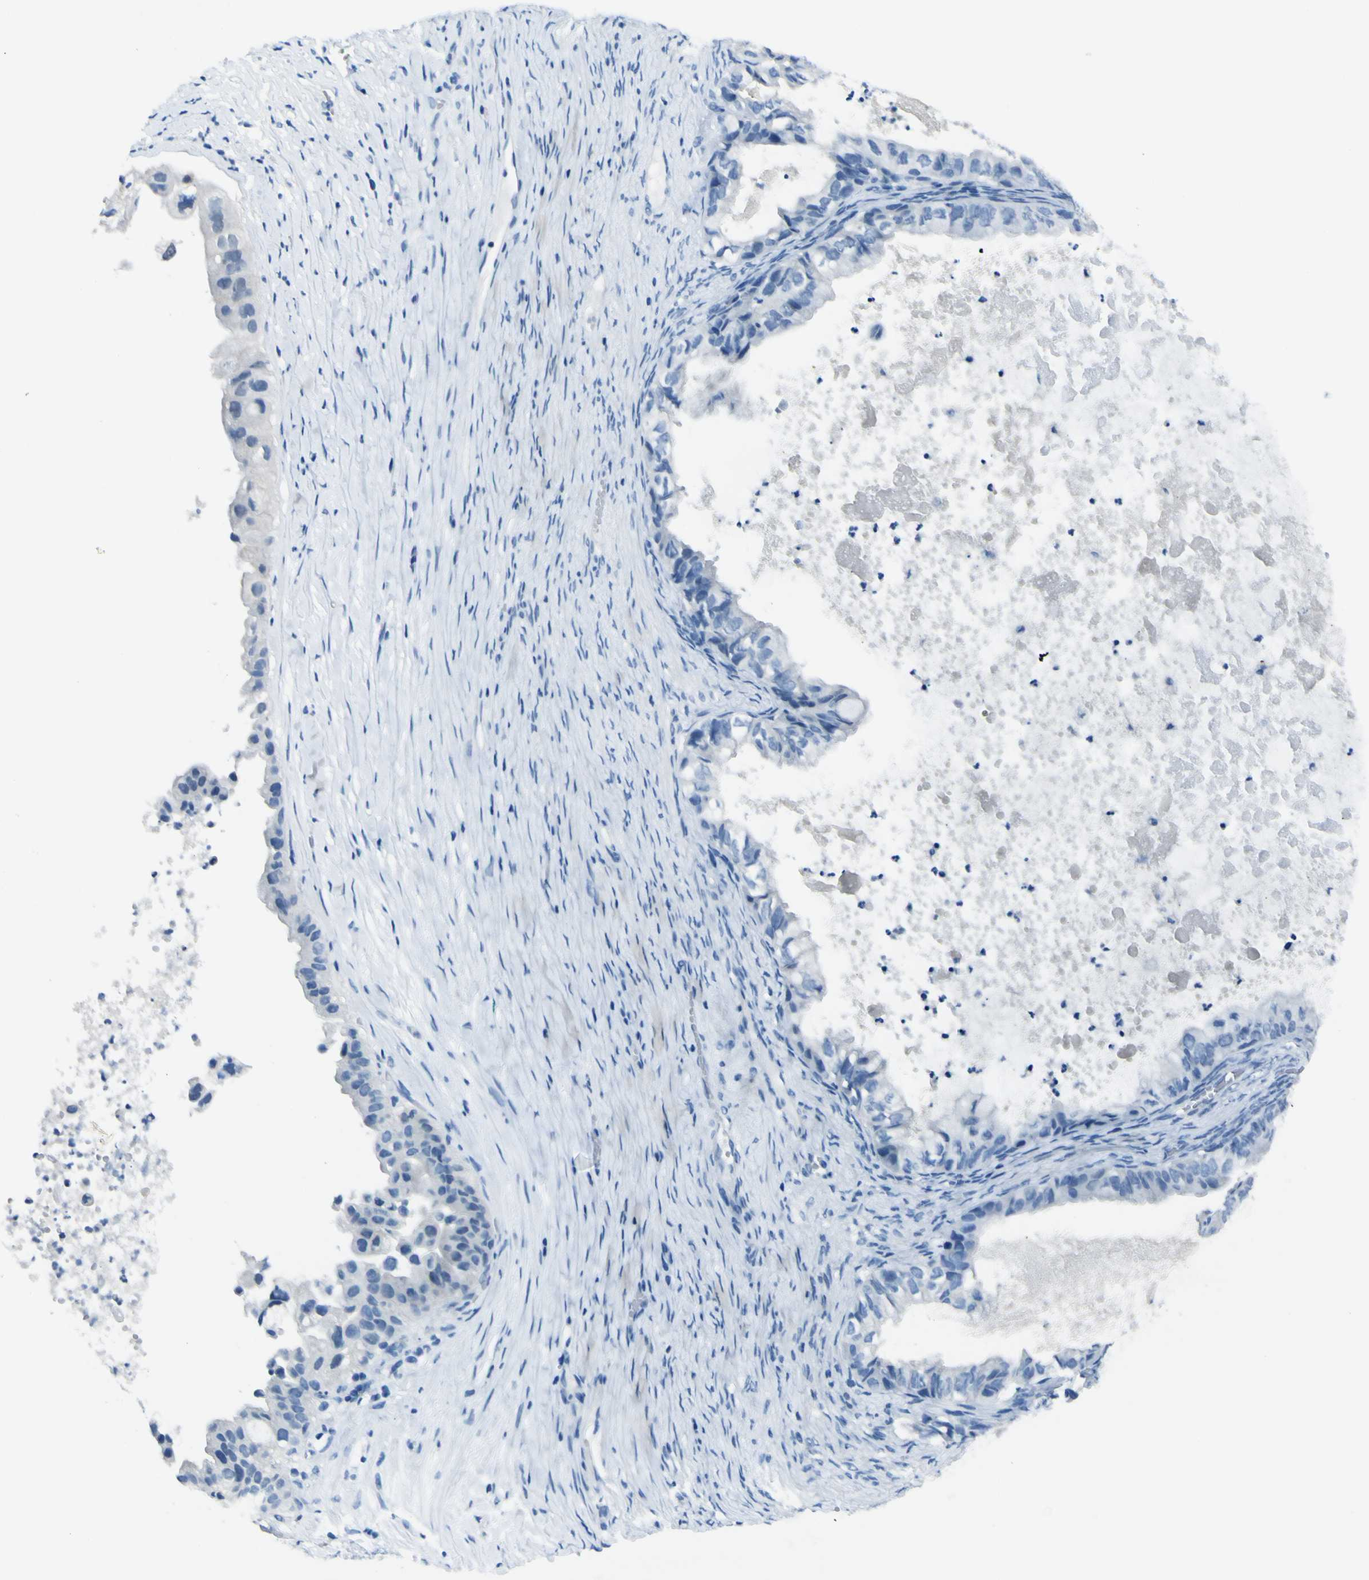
{"staining": {"intensity": "negative", "quantity": "none", "location": "none"}, "tissue": "ovarian cancer", "cell_type": "Tumor cells", "image_type": "cancer", "snomed": [{"axis": "morphology", "description": "Cystadenocarcinoma, mucinous, NOS"}, {"axis": "topography", "description": "Ovary"}], "caption": "Tumor cells show no significant positivity in ovarian cancer (mucinous cystadenocarcinoma).", "gene": "PHKG1", "patient": {"sex": "female", "age": 80}}